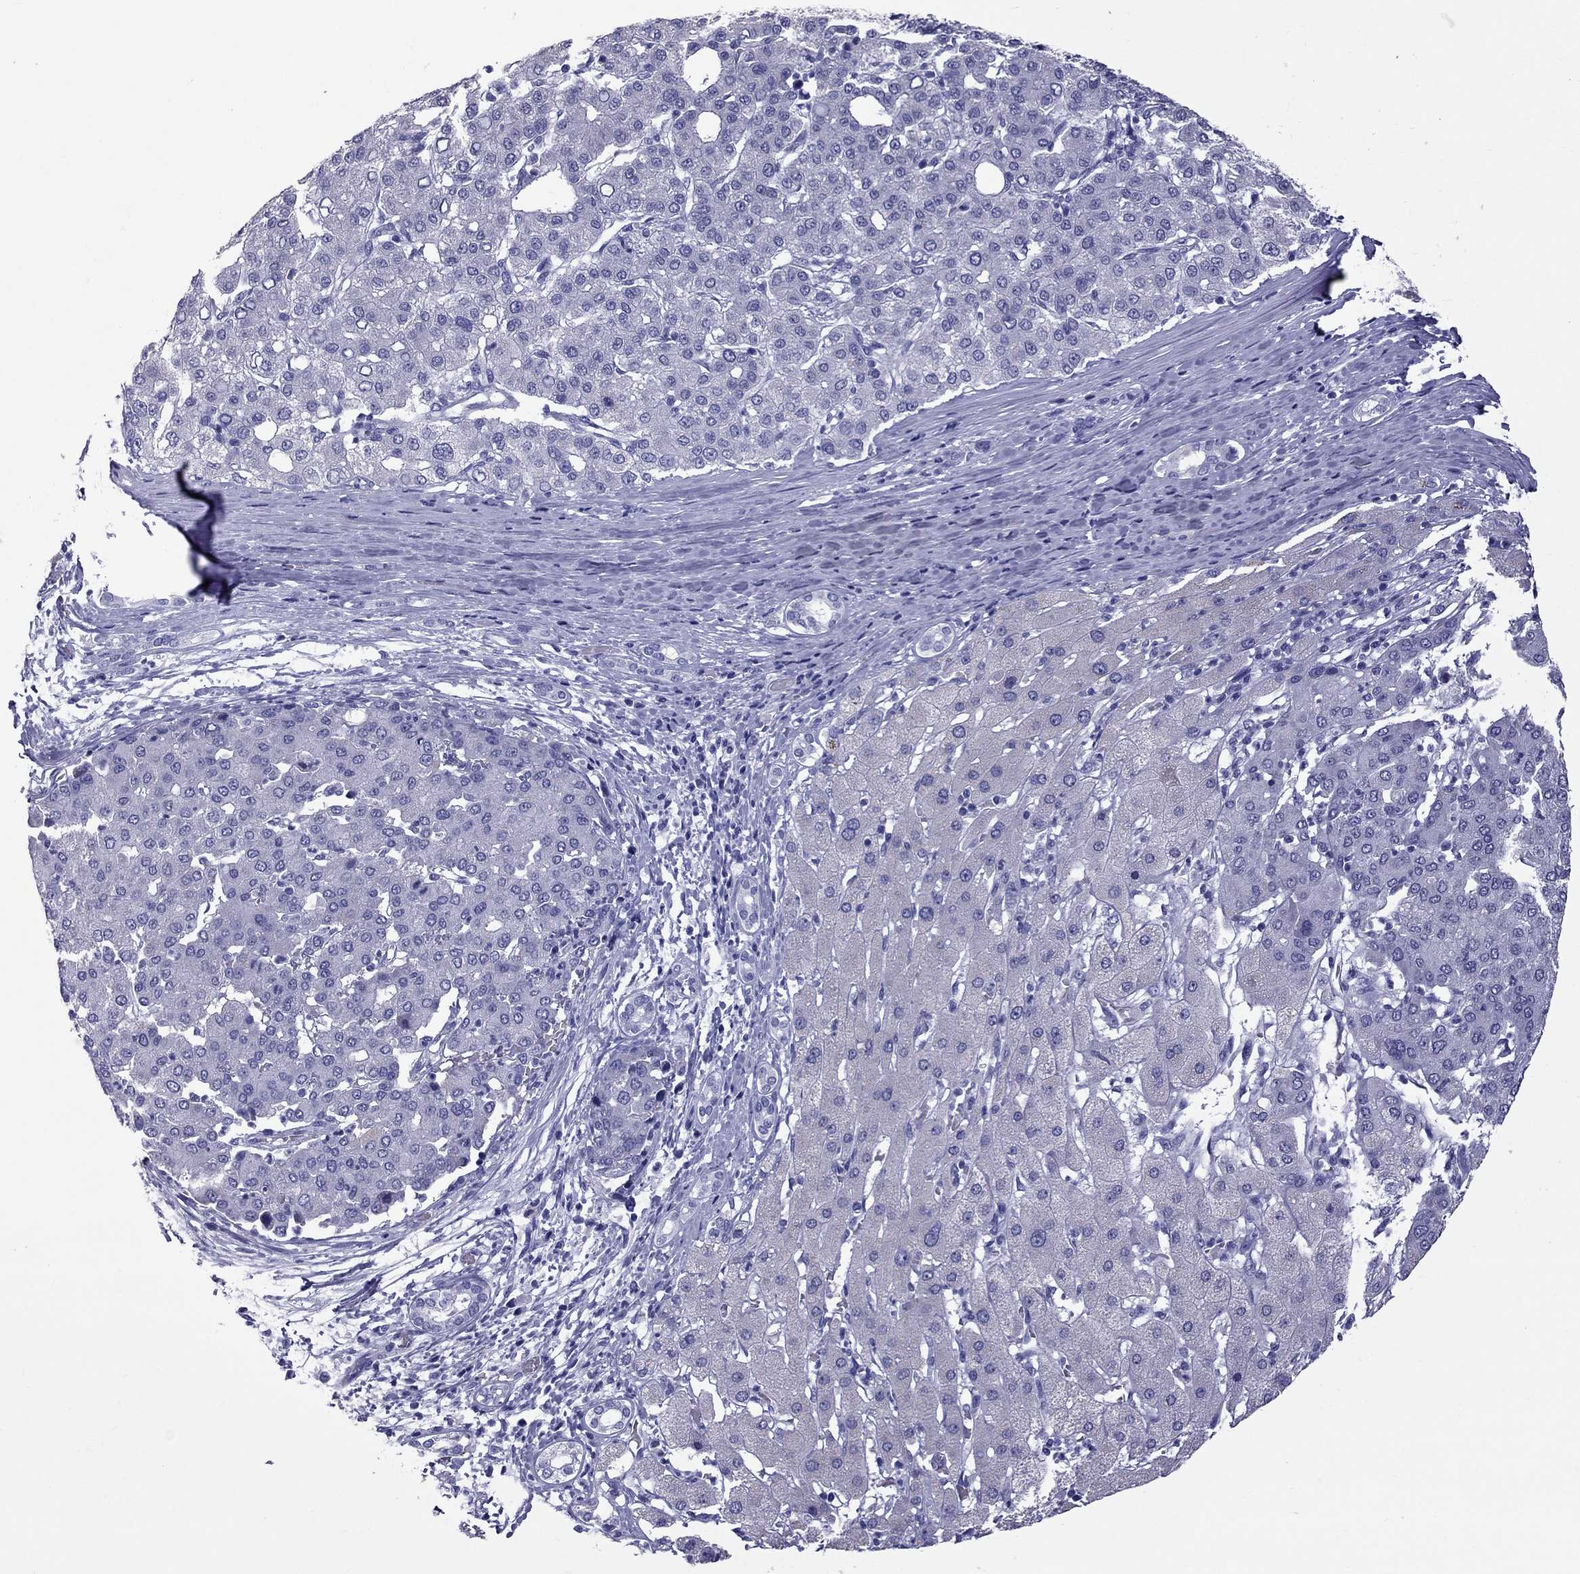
{"staining": {"intensity": "negative", "quantity": "none", "location": "none"}, "tissue": "liver cancer", "cell_type": "Tumor cells", "image_type": "cancer", "snomed": [{"axis": "morphology", "description": "Carcinoma, Hepatocellular, NOS"}, {"axis": "topography", "description": "Liver"}], "caption": "Tumor cells show no significant positivity in liver cancer. The staining was performed using DAB (3,3'-diaminobenzidine) to visualize the protein expression in brown, while the nuclei were stained in blue with hematoxylin (Magnification: 20x).", "gene": "TTLL13", "patient": {"sex": "male", "age": 65}}